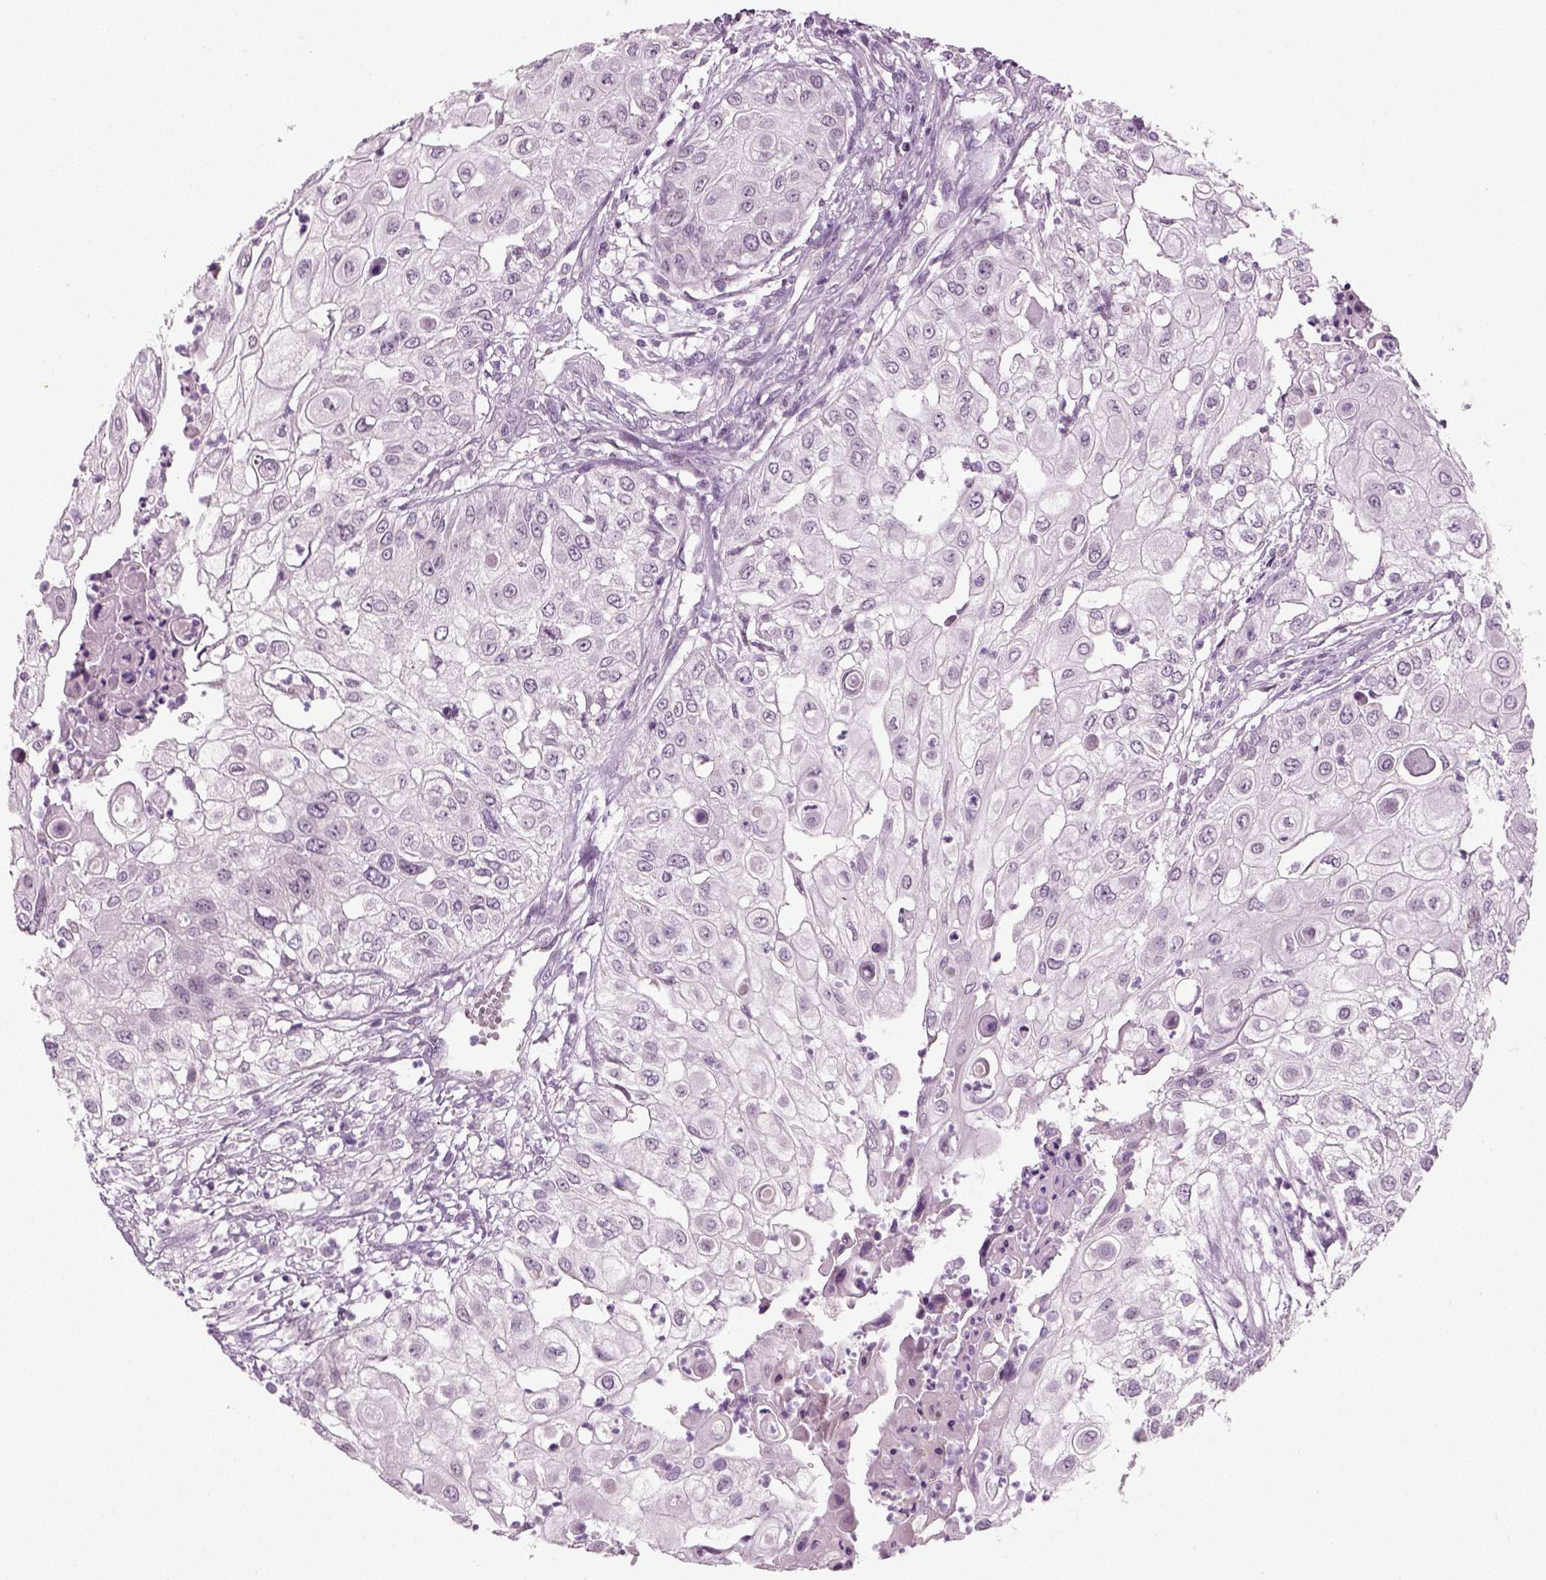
{"staining": {"intensity": "negative", "quantity": "none", "location": "none"}, "tissue": "urothelial cancer", "cell_type": "Tumor cells", "image_type": "cancer", "snomed": [{"axis": "morphology", "description": "Urothelial carcinoma, High grade"}, {"axis": "topography", "description": "Urinary bladder"}], "caption": "Immunohistochemistry image of neoplastic tissue: urothelial carcinoma (high-grade) stained with DAB (3,3'-diaminobenzidine) exhibits no significant protein positivity in tumor cells.", "gene": "SYNGAP1", "patient": {"sex": "female", "age": 79}}